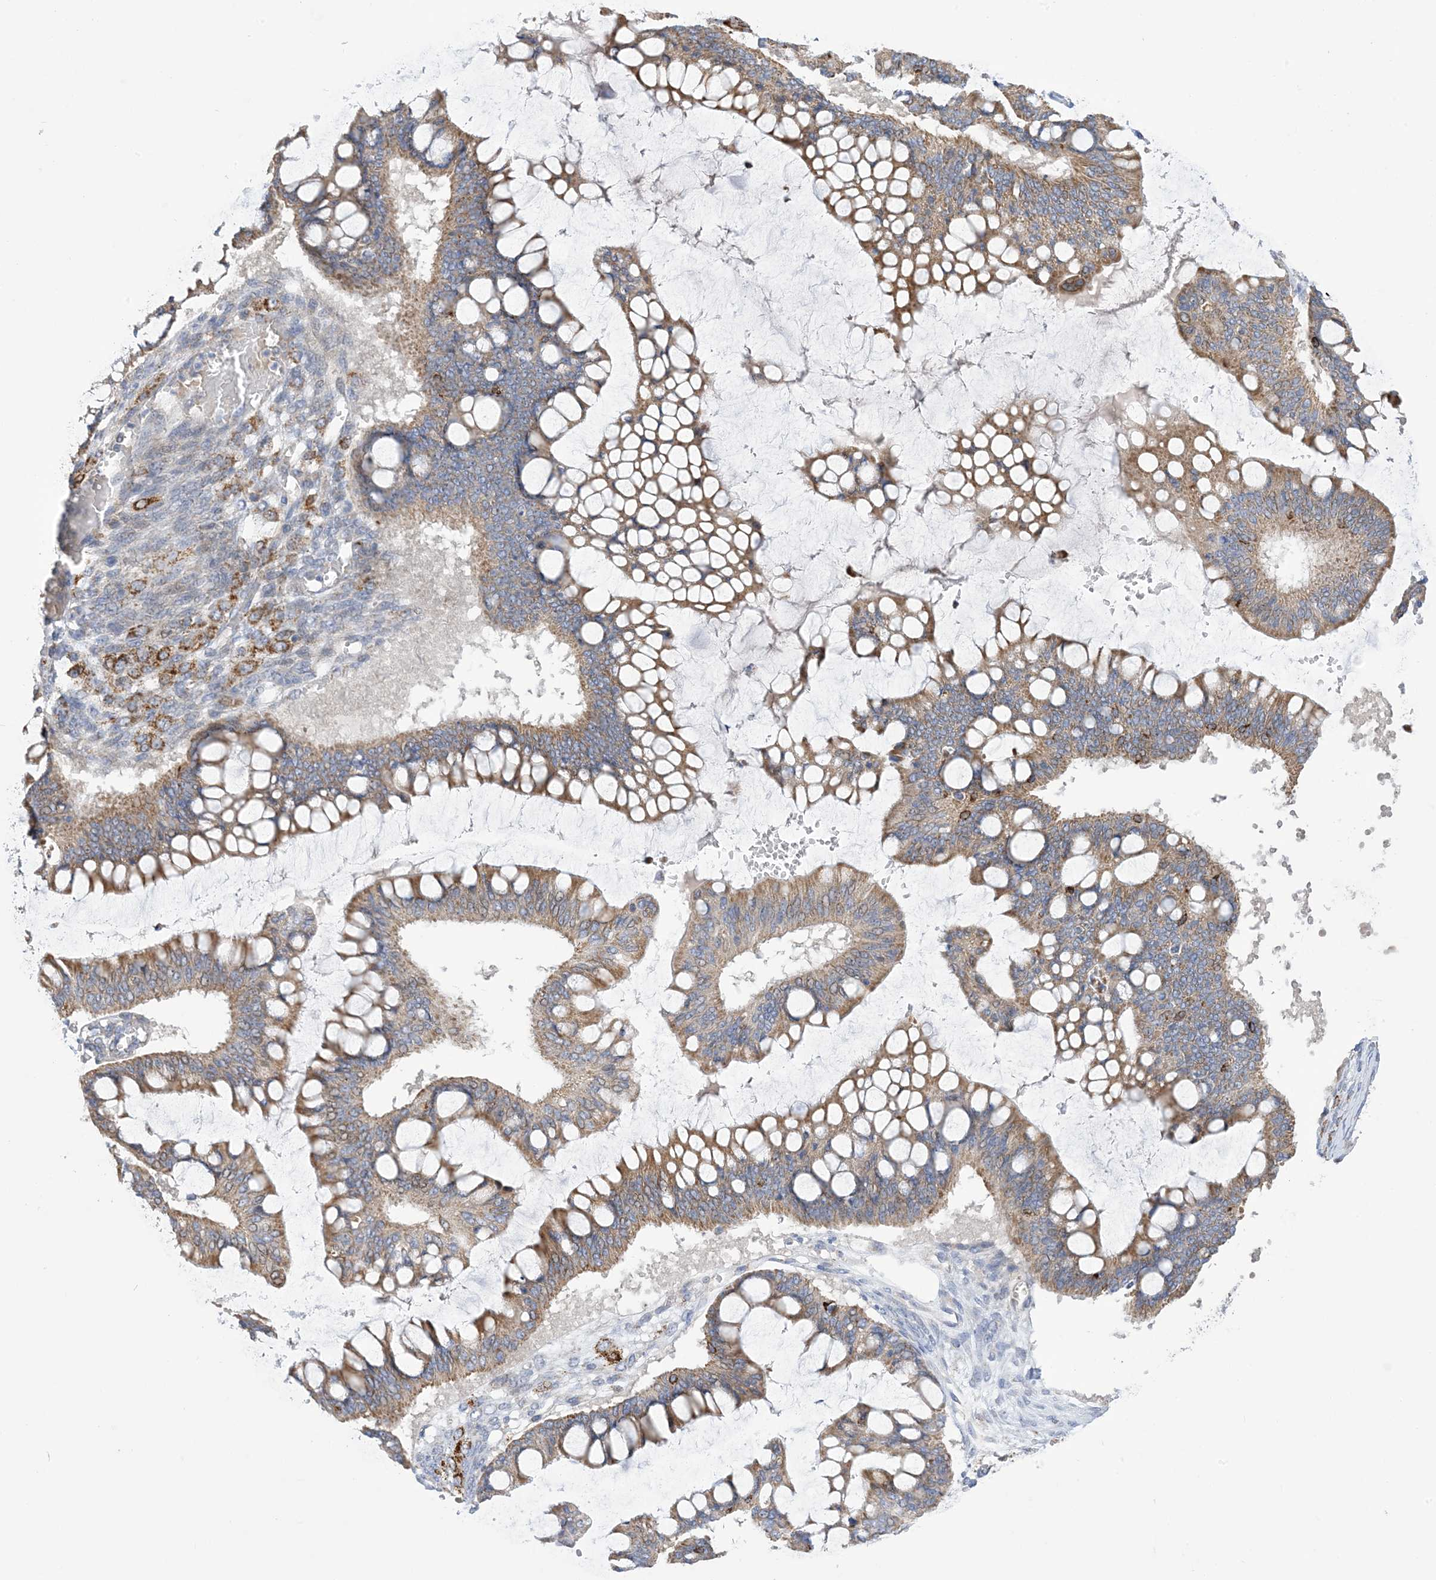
{"staining": {"intensity": "moderate", "quantity": "25%-75%", "location": "cytoplasmic/membranous"}, "tissue": "ovarian cancer", "cell_type": "Tumor cells", "image_type": "cancer", "snomed": [{"axis": "morphology", "description": "Cystadenocarcinoma, mucinous, NOS"}, {"axis": "topography", "description": "Ovary"}], "caption": "IHC of human ovarian mucinous cystadenocarcinoma exhibits medium levels of moderate cytoplasmic/membranous positivity in approximately 25%-75% of tumor cells. Using DAB (brown) and hematoxylin (blue) stains, captured at high magnification using brightfield microscopy.", "gene": "CLEC16A", "patient": {"sex": "female", "age": 73}}